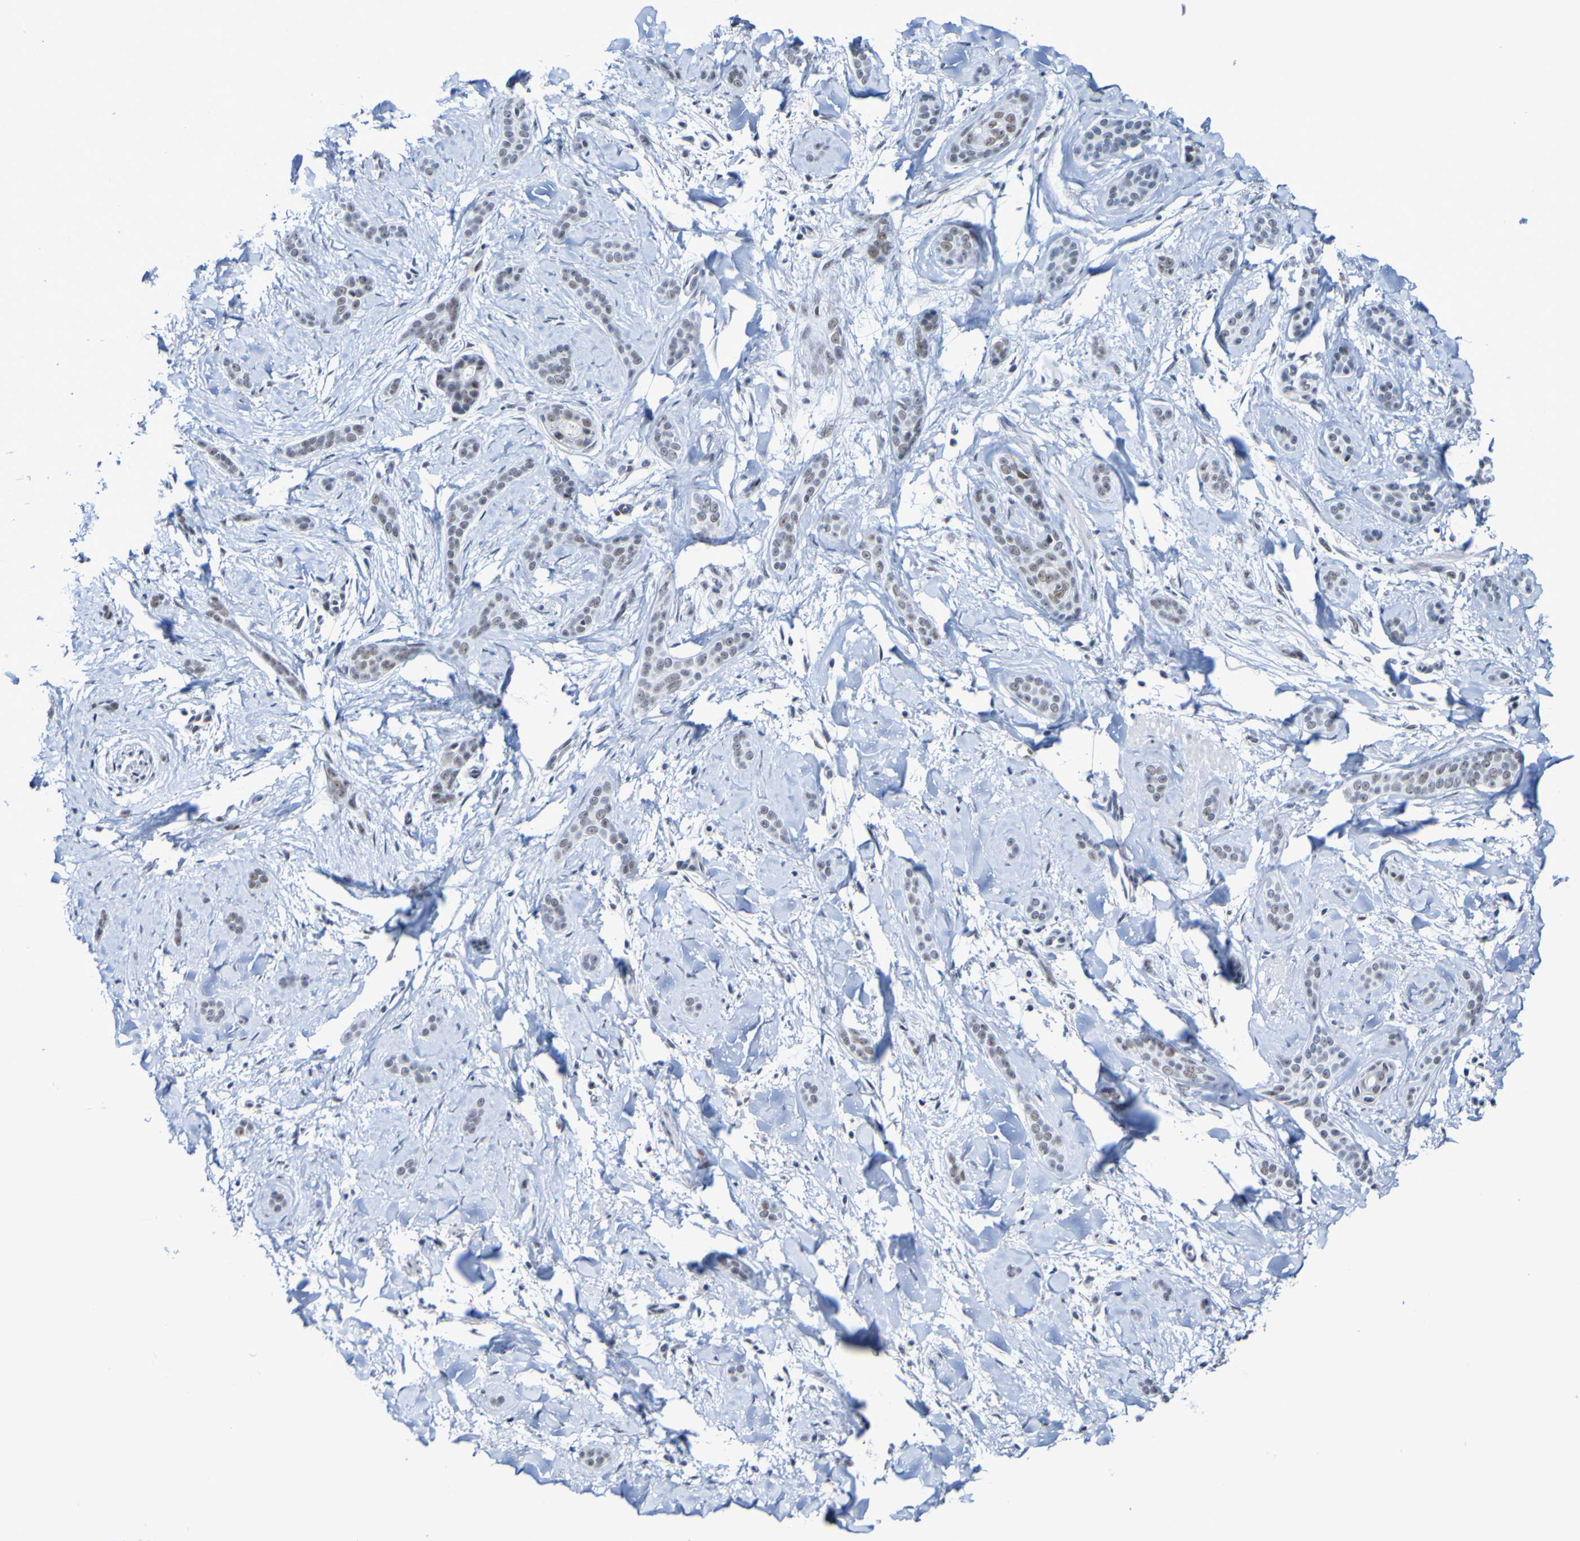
{"staining": {"intensity": "weak", "quantity": "<25%", "location": "nuclear"}, "tissue": "skin cancer", "cell_type": "Tumor cells", "image_type": "cancer", "snomed": [{"axis": "morphology", "description": "Basal cell carcinoma"}, {"axis": "morphology", "description": "Adnexal tumor, benign"}, {"axis": "topography", "description": "Skin"}], "caption": "Immunohistochemistry image of human skin cancer (basal cell carcinoma) stained for a protein (brown), which demonstrates no positivity in tumor cells.", "gene": "CDC5L", "patient": {"sex": "female", "age": 42}}